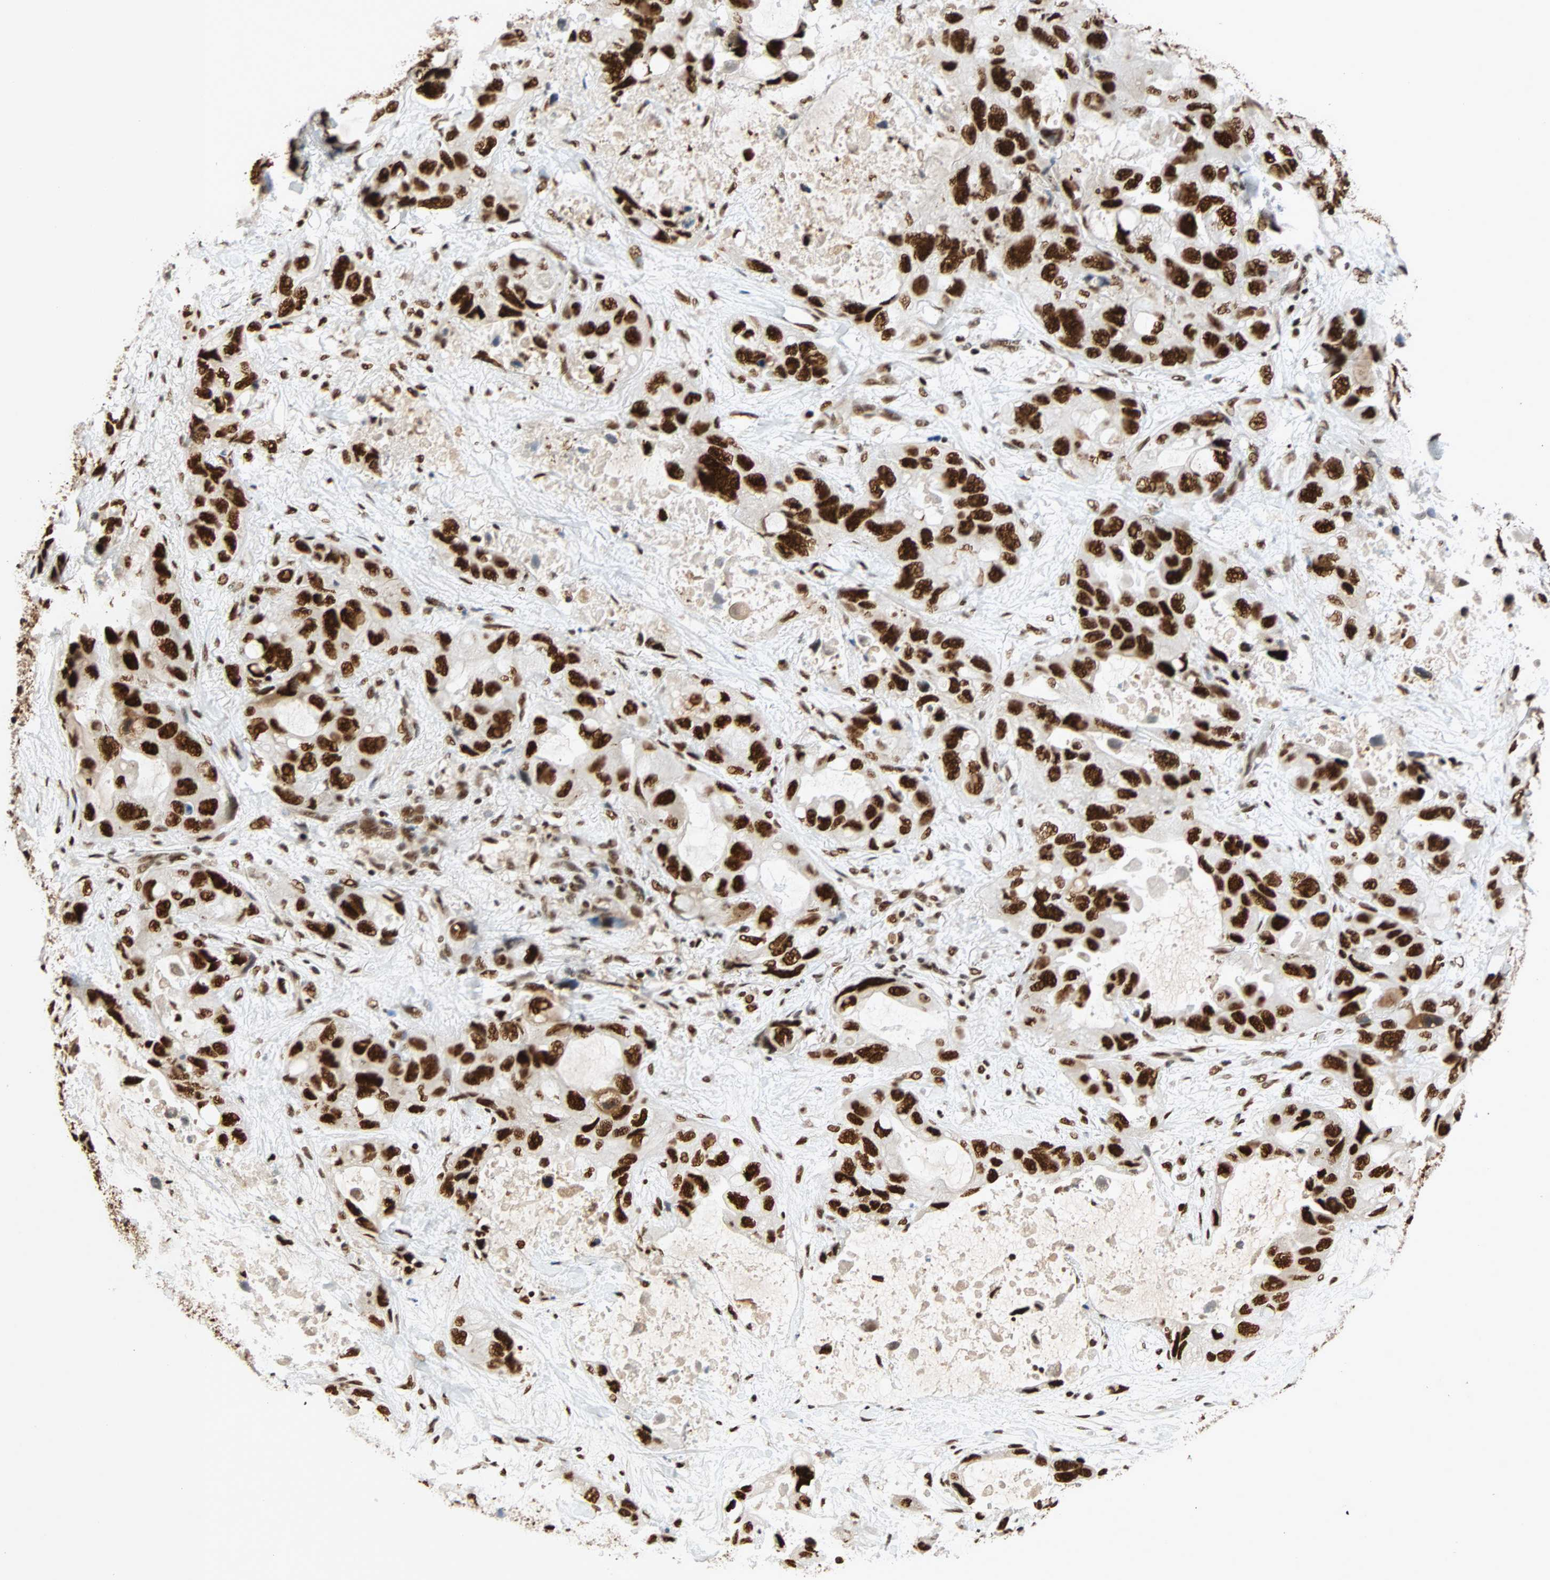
{"staining": {"intensity": "strong", "quantity": ">75%", "location": "nuclear"}, "tissue": "lung cancer", "cell_type": "Tumor cells", "image_type": "cancer", "snomed": [{"axis": "morphology", "description": "Squamous cell carcinoma, NOS"}, {"axis": "topography", "description": "Lung"}], "caption": "Lung cancer stained with a protein marker reveals strong staining in tumor cells.", "gene": "CDK12", "patient": {"sex": "female", "age": 73}}